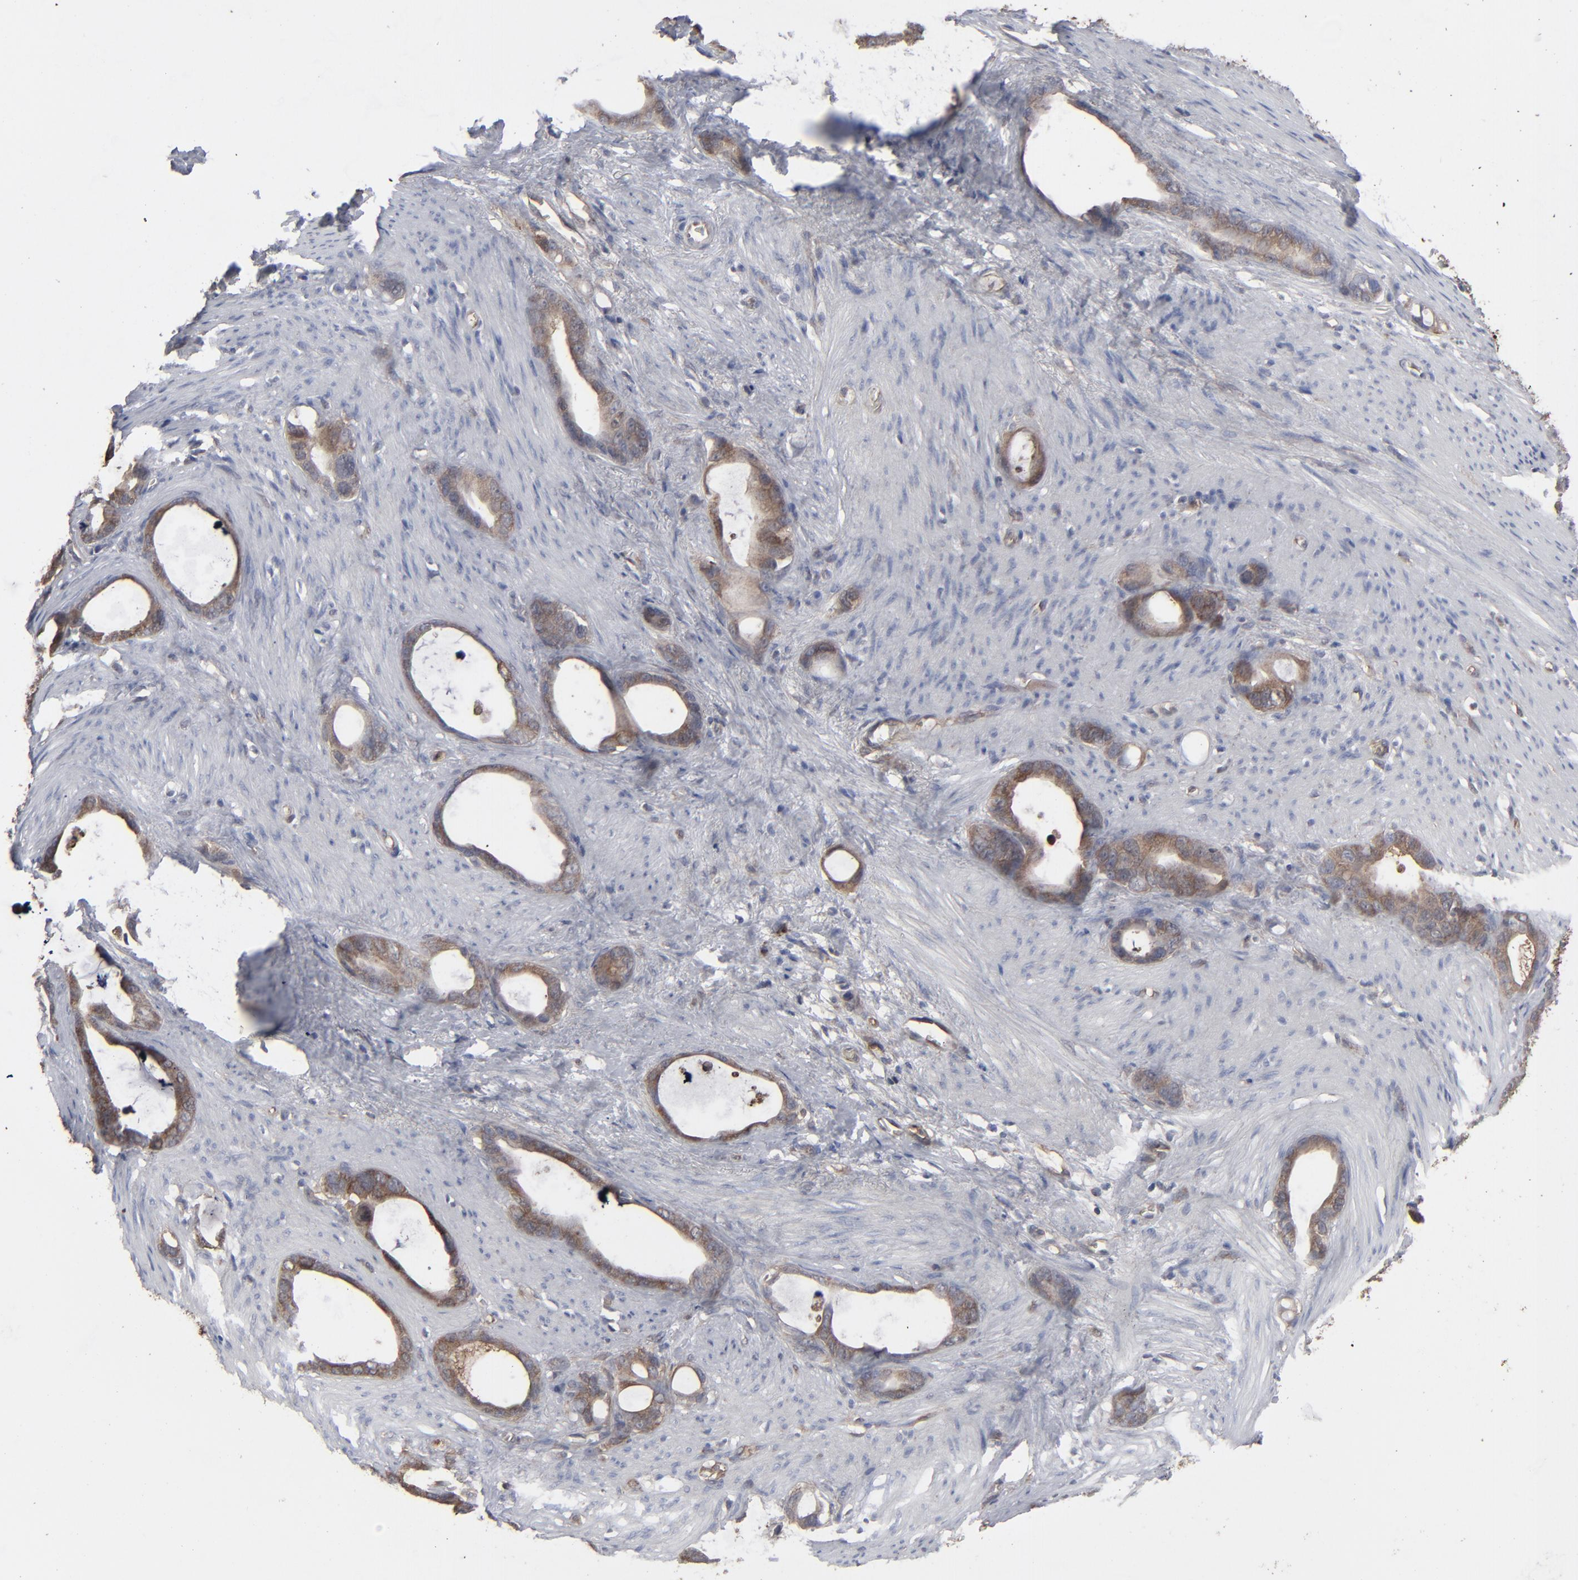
{"staining": {"intensity": "moderate", "quantity": ">75%", "location": "cytoplasmic/membranous"}, "tissue": "stomach cancer", "cell_type": "Tumor cells", "image_type": "cancer", "snomed": [{"axis": "morphology", "description": "Adenocarcinoma, NOS"}, {"axis": "topography", "description": "Stomach"}], "caption": "There is medium levels of moderate cytoplasmic/membranous staining in tumor cells of adenocarcinoma (stomach), as demonstrated by immunohistochemical staining (brown color).", "gene": "NME1-NME2", "patient": {"sex": "female", "age": 75}}